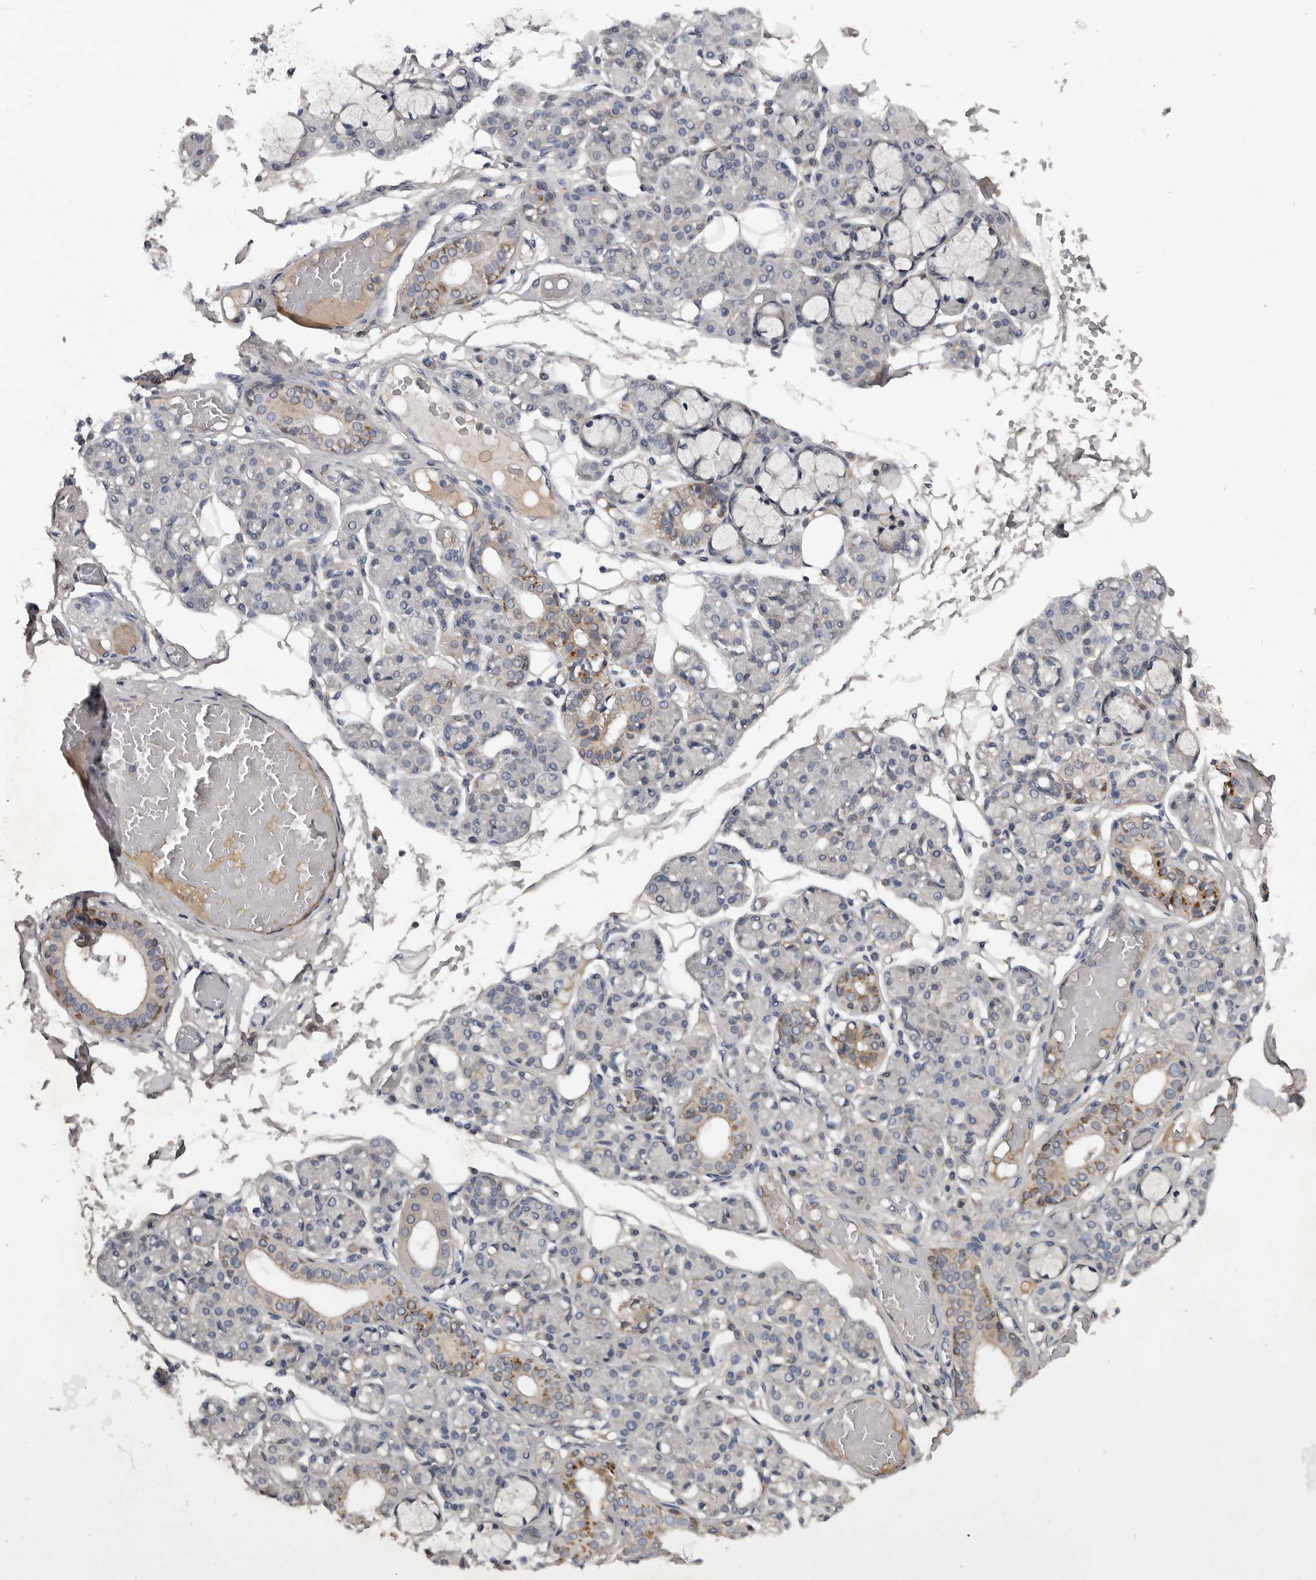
{"staining": {"intensity": "moderate", "quantity": "<25%", "location": "cytoplasmic/membranous"}, "tissue": "salivary gland", "cell_type": "Glandular cells", "image_type": "normal", "snomed": [{"axis": "morphology", "description": "Normal tissue, NOS"}, {"axis": "topography", "description": "Salivary gland"}], "caption": "Immunohistochemistry (DAB (3,3'-diaminobenzidine)) staining of benign human salivary gland displays moderate cytoplasmic/membranous protein staining in approximately <25% of glandular cells. (Stains: DAB in brown, nuclei in blue, Microscopy: brightfield microscopy at high magnification).", "gene": "DNAJB4", "patient": {"sex": "male", "age": 63}}